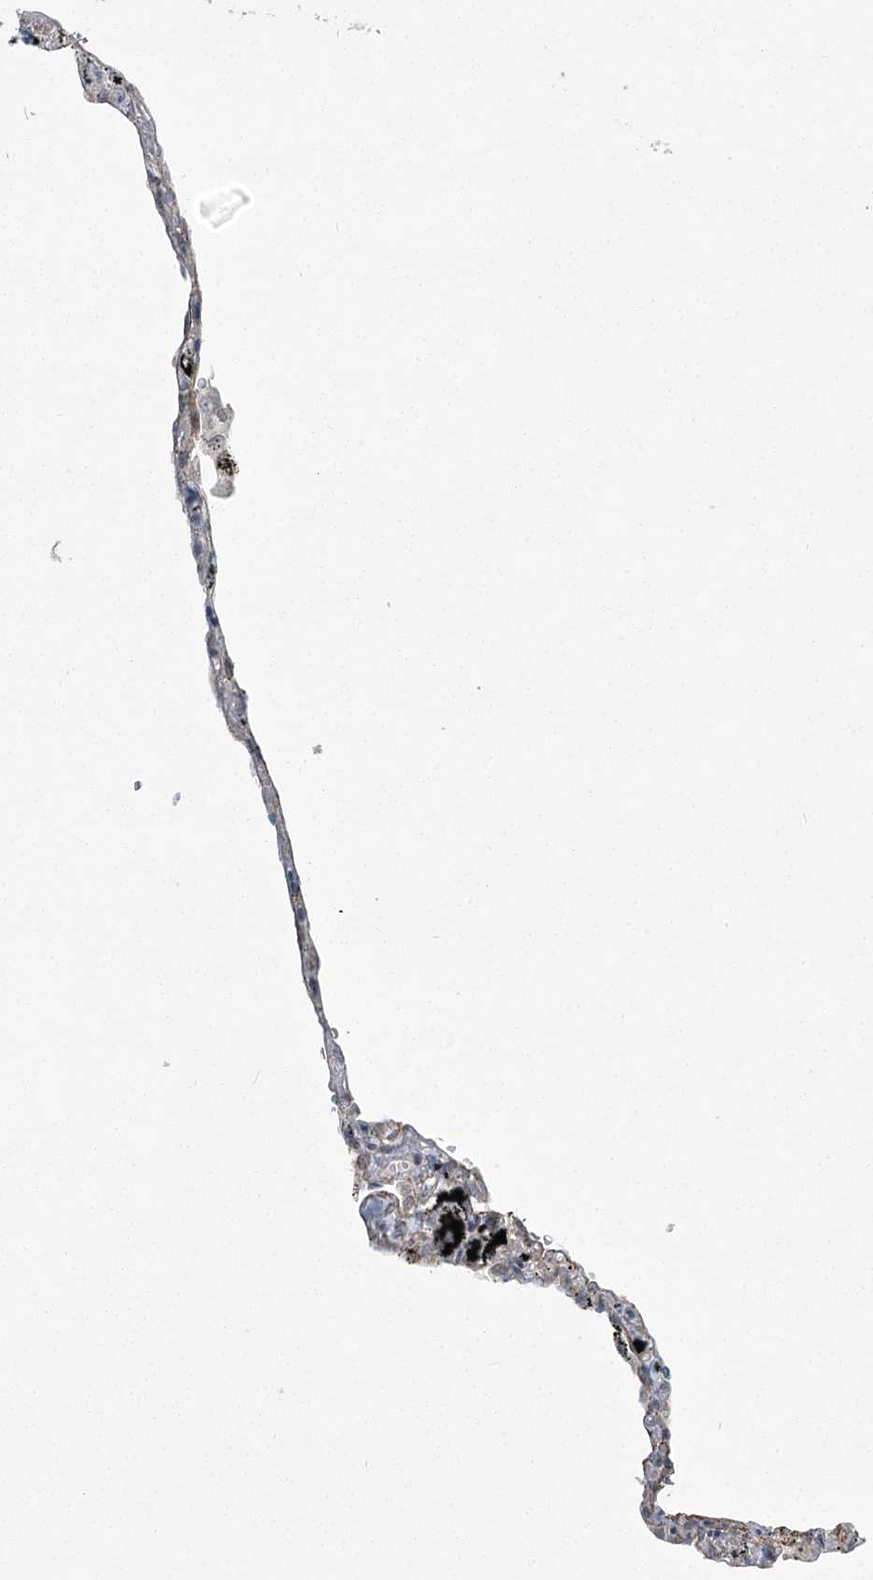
{"staining": {"intensity": "weak", "quantity": ">75%", "location": "nuclear"}, "tissue": "lung", "cell_type": "Alveolar cells", "image_type": "normal", "snomed": [{"axis": "morphology", "description": "Normal tissue, NOS"}, {"axis": "topography", "description": "Lung"}], "caption": "High-magnification brightfield microscopy of unremarkable lung stained with DAB (brown) and counterstained with hematoxylin (blue). alveolar cells exhibit weak nuclear expression is present in approximately>75% of cells.", "gene": "MED28", "patient": {"sex": "male", "age": 59}}